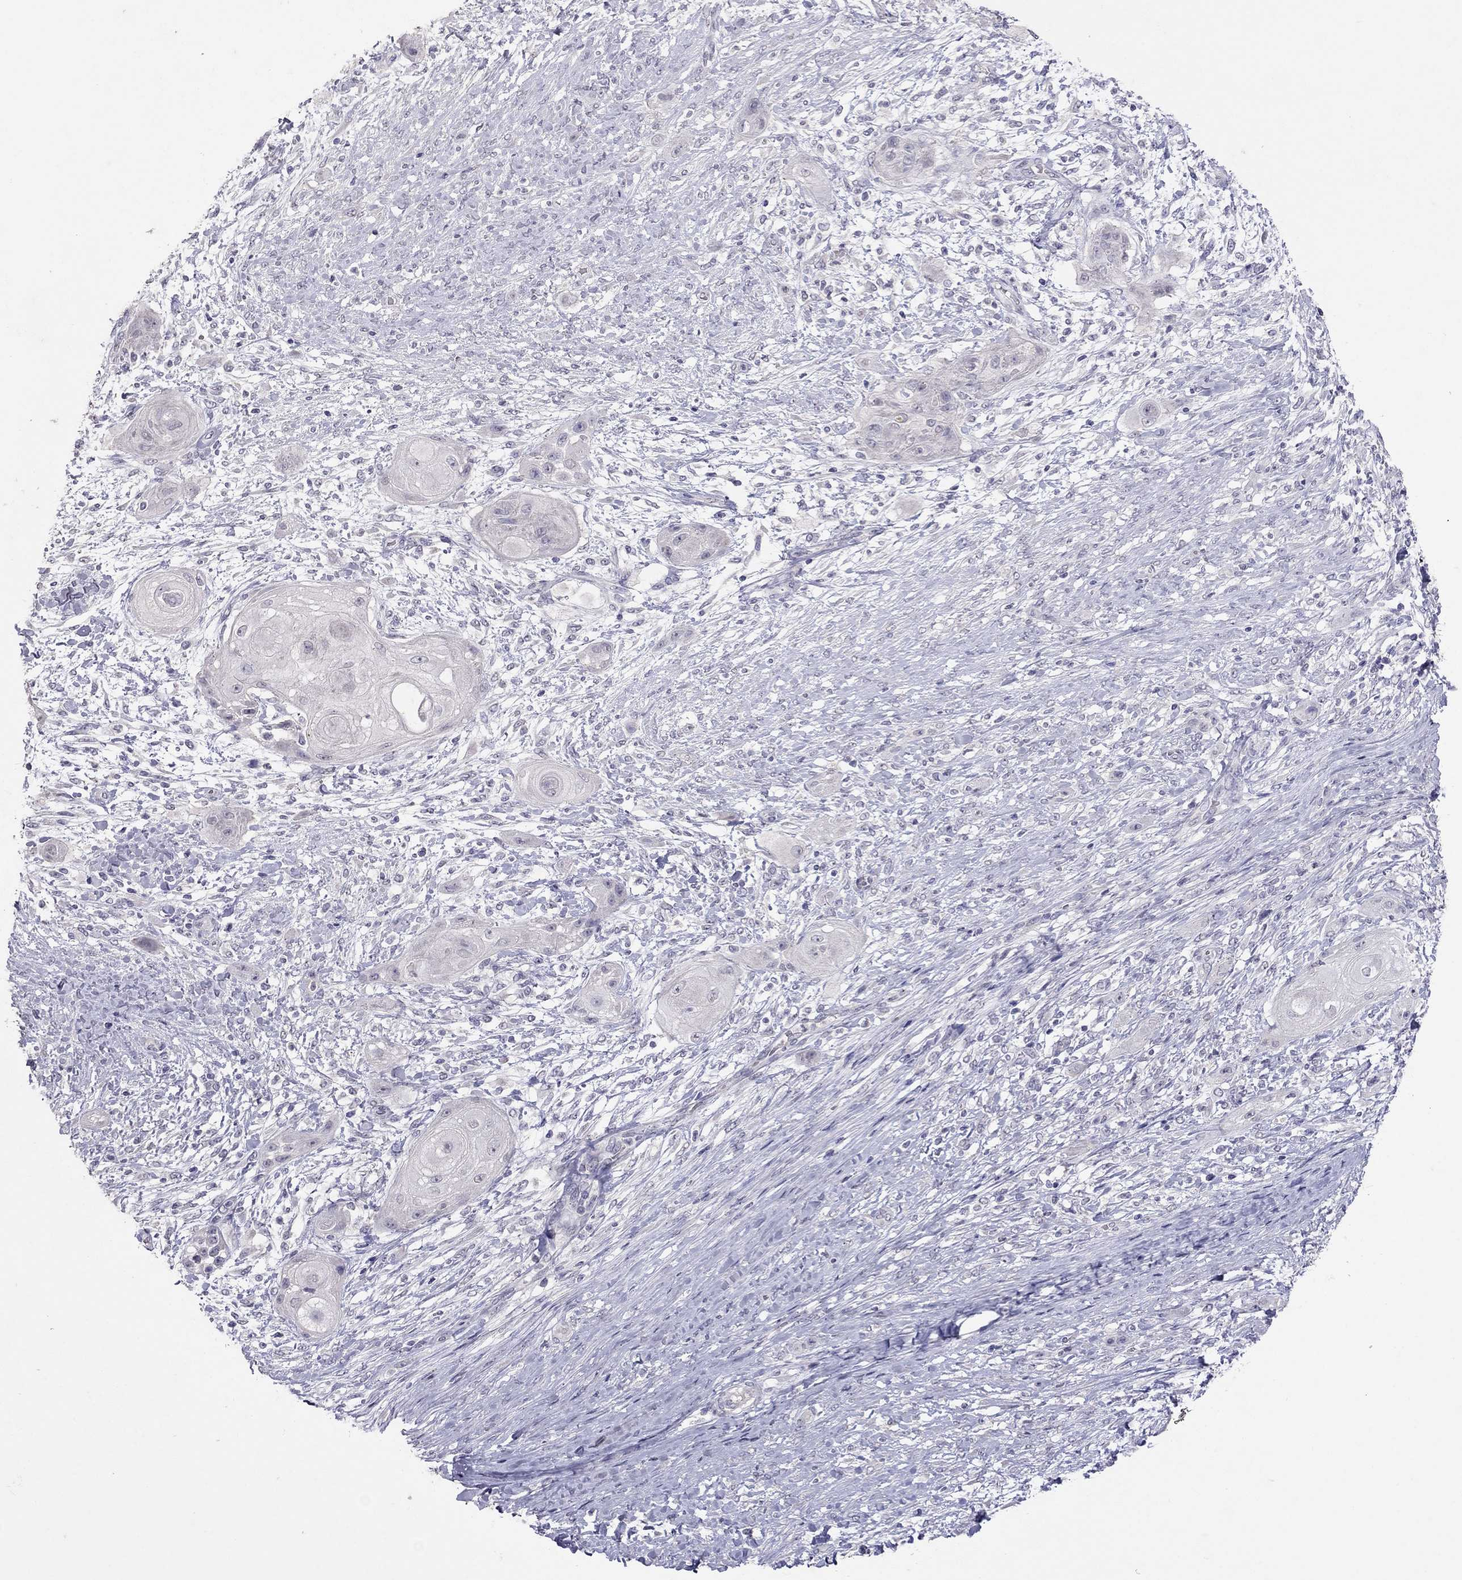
{"staining": {"intensity": "negative", "quantity": "none", "location": "none"}, "tissue": "skin cancer", "cell_type": "Tumor cells", "image_type": "cancer", "snomed": [{"axis": "morphology", "description": "Squamous cell carcinoma, NOS"}, {"axis": "topography", "description": "Skin"}], "caption": "DAB immunohistochemical staining of squamous cell carcinoma (skin) shows no significant positivity in tumor cells. (DAB IHC visualized using brightfield microscopy, high magnification).", "gene": "FST", "patient": {"sex": "male", "age": 62}}